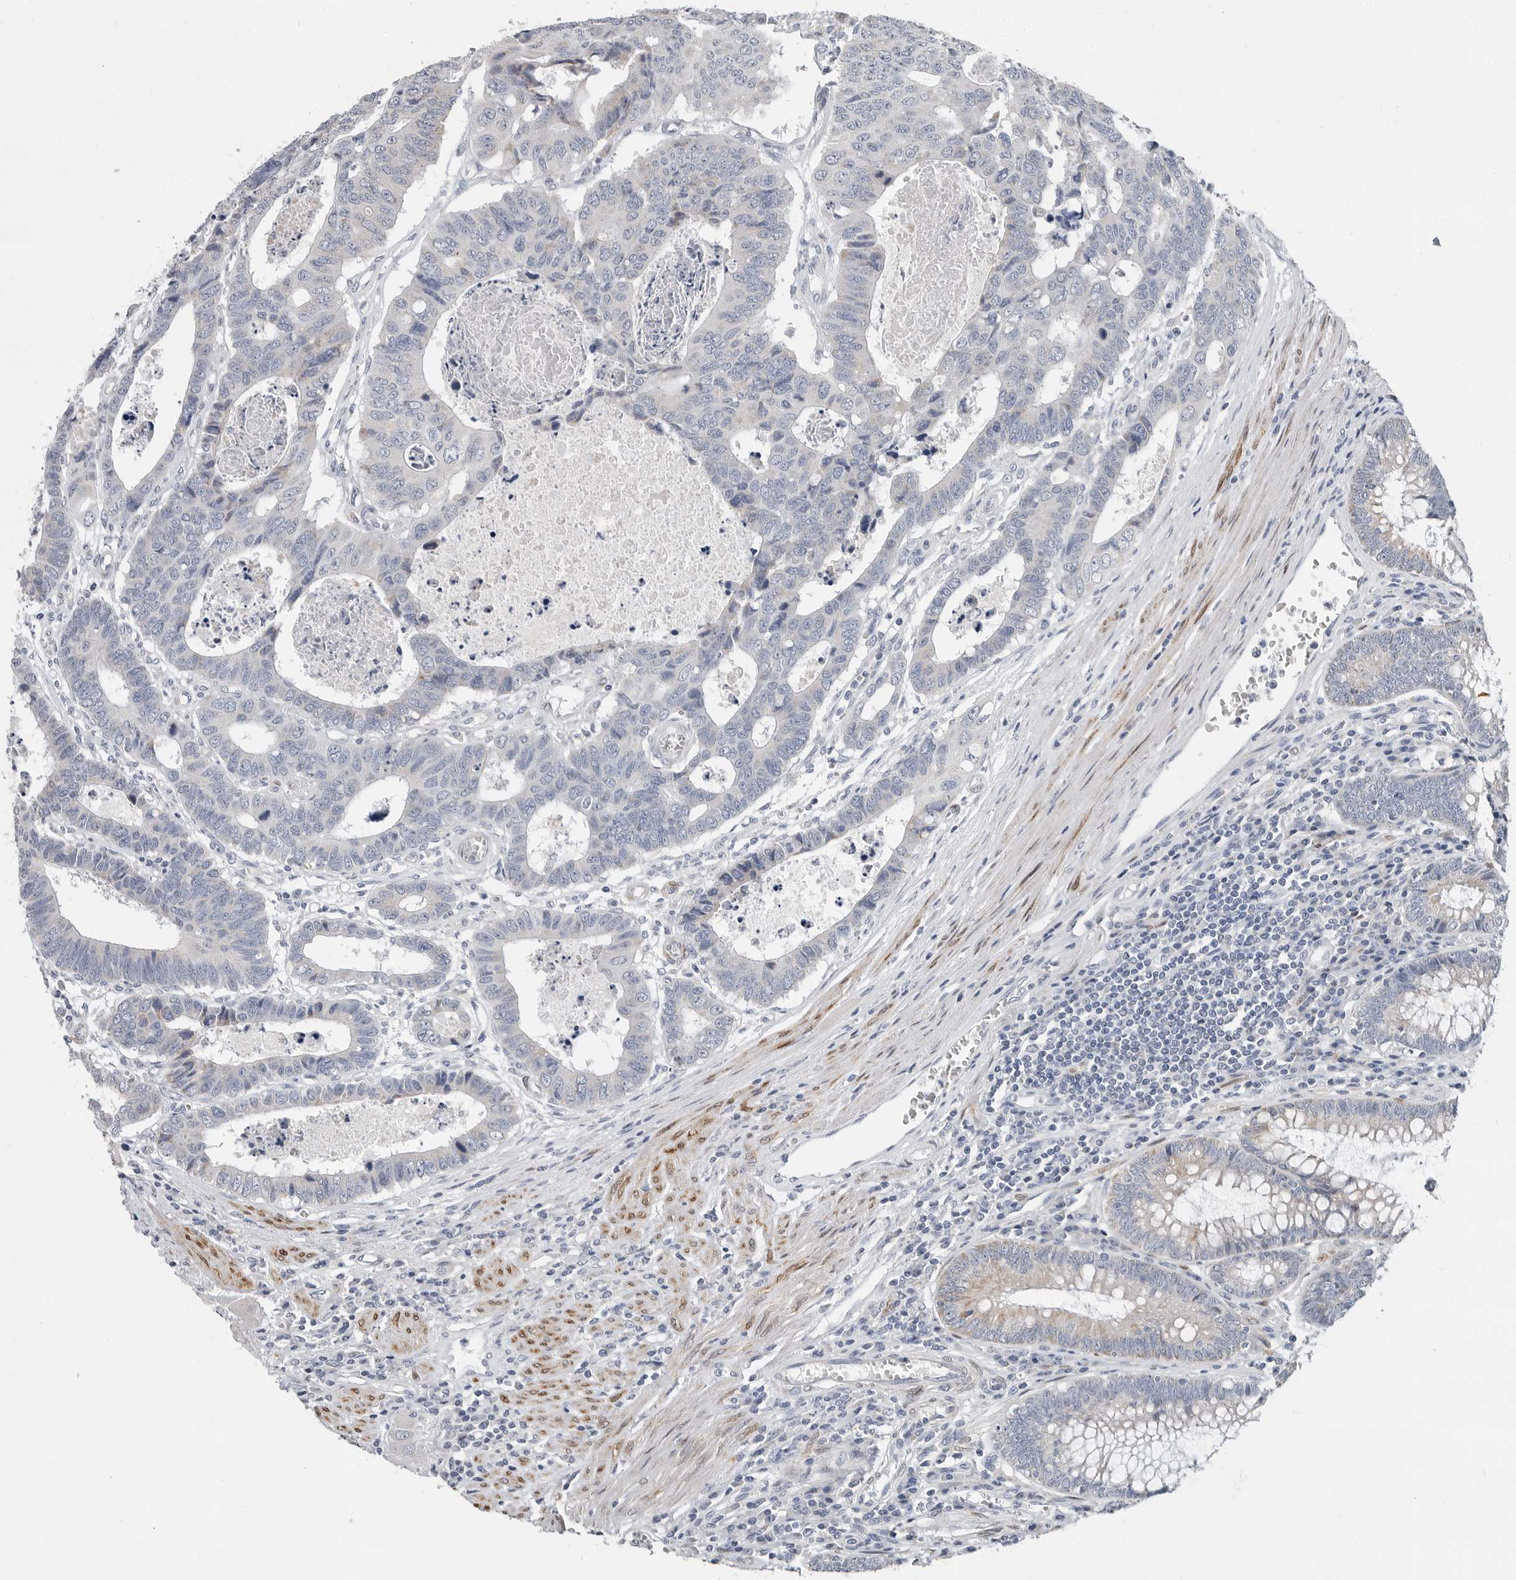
{"staining": {"intensity": "negative", "quantity": "none", "location": "none"}, "tissue": "colorectal cancer", "cell_type": "Tumor cells", "image_type": "cancer", "snomed": [{"axis": "morphology", "description": "Adenocarcinoma, NOS"}, {"axis": "topography", "description": "Rectum"}], "caption": "Tumor cells show no significant protein positivity in adenocarcinoma (colorectal).", "gene": "PLN", "patient": {"sex": "male", "age": 84}}